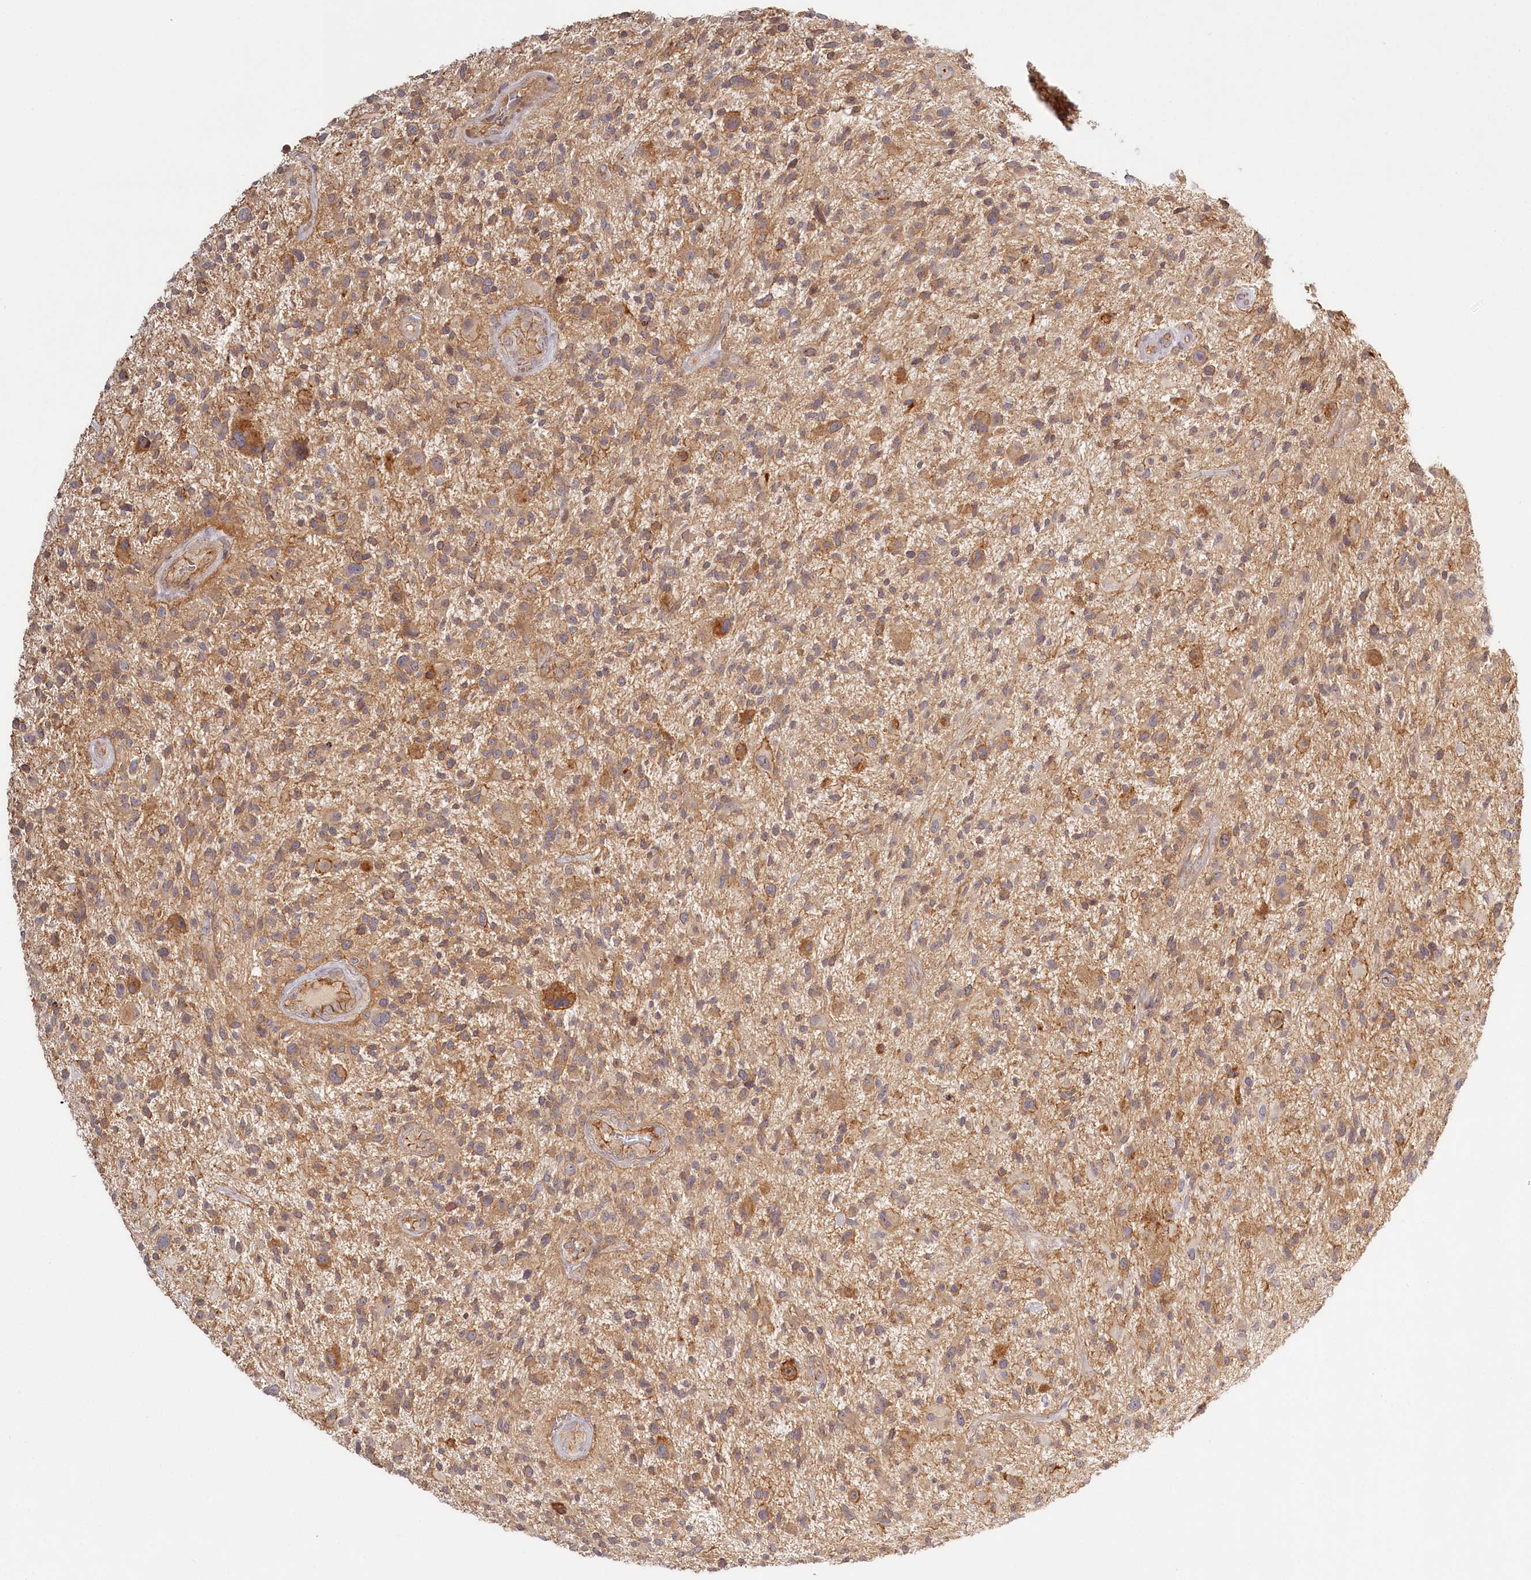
{"staining": {"intensity": "moderate", "quantity": ">75%", "location": "cytoplasmic/membranous"}, "tissue": "glioma", "cell_type": "Tumor cells", "image_type": "cancer", "snomed": [{"axis": "morphology", "description": "Glioma, malignant, High grade"}, {"axis": "topography", "description": "Brain"}], "caption": "Brown immunohistochemical staining in human glioma exhibits moderate cytoplasmic/membranous expression in approximately >75% of tumor cells.", "gene": "TMIE", "patient": {"sex": "male", "age": 47}}